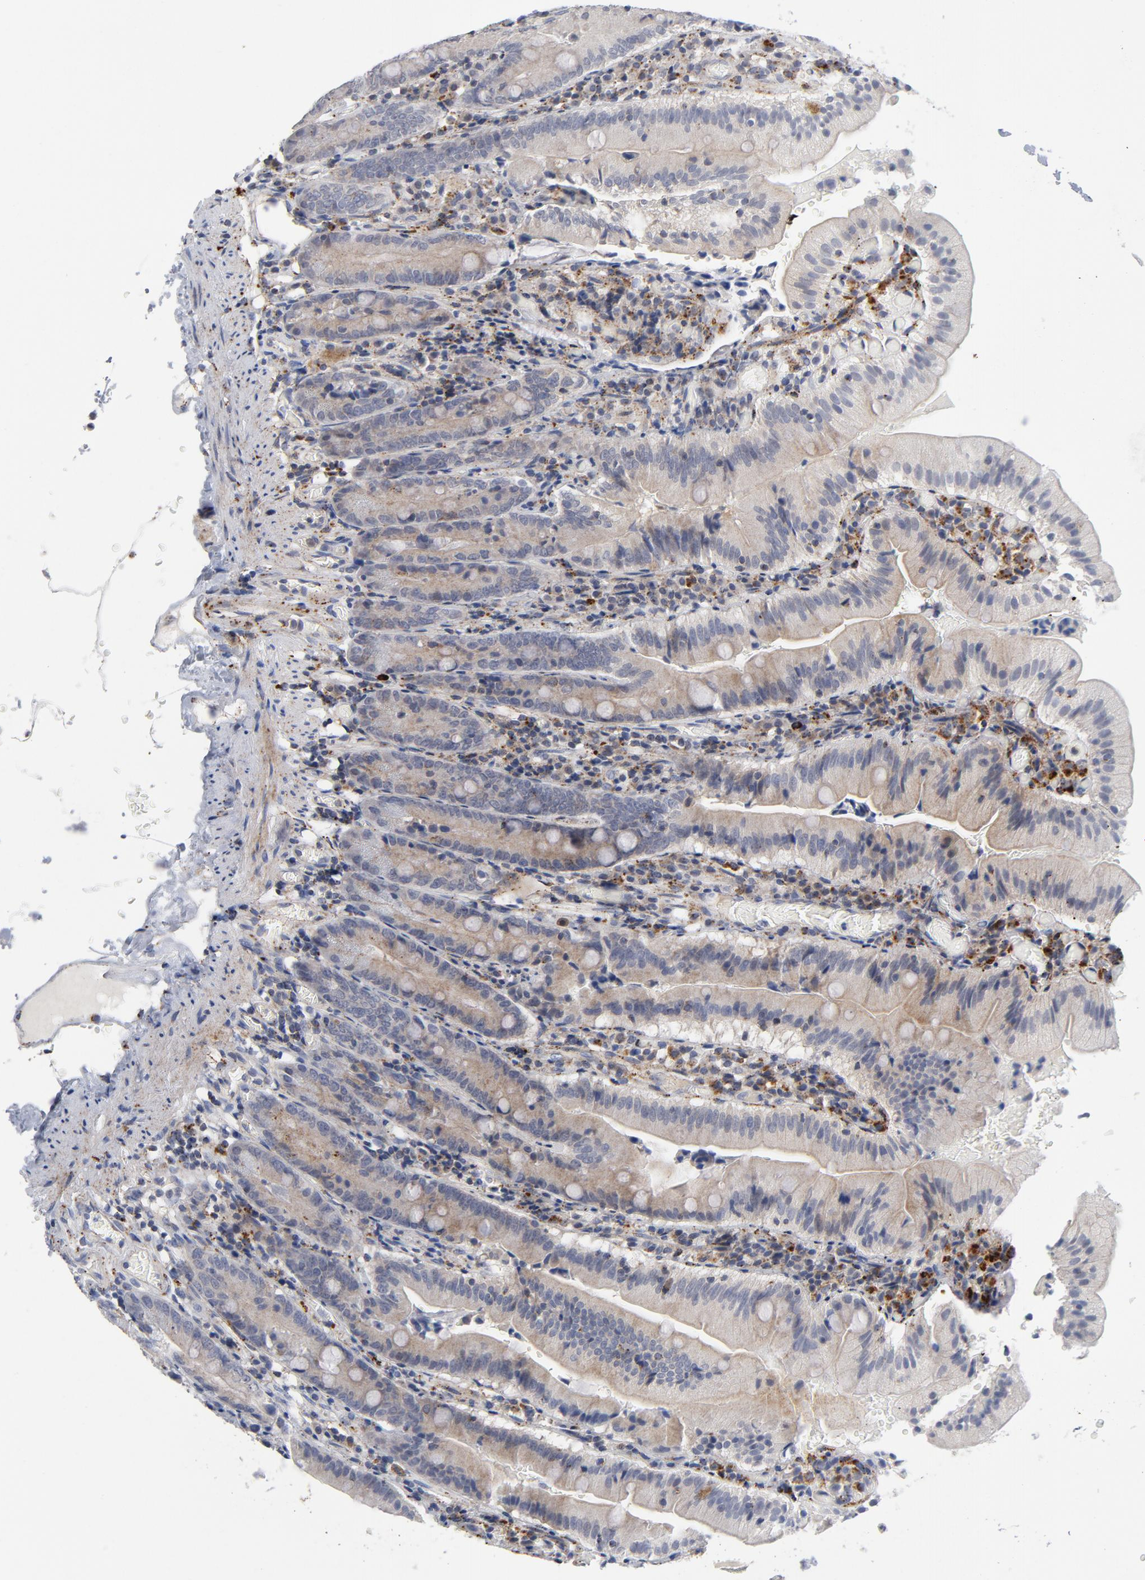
{"staining": {"intensity": "weak", "quantity": ">75%", "location": "cytoplasmic/membranous"}, "tissue": "small intestine", "cell_type": "Glandular cells", "image_type": "normal", "snomed": [{"axis": "morphology", "description": "Normal tissue, NOS"}, {"axis": "topography", "description": "Small intestine"}], "caption": "Immunohistochemical staining of unremarkable small intestine reveals weak cytoplasmic/membranous protein expression in about >75% of glandular cells. The staining was performed using DAB, with brown indicating positive protein expression. Nuclei are stained blue with hematoxylin.", "gene": "AKT2", "patient": {"sex": "male", "age": 71}}